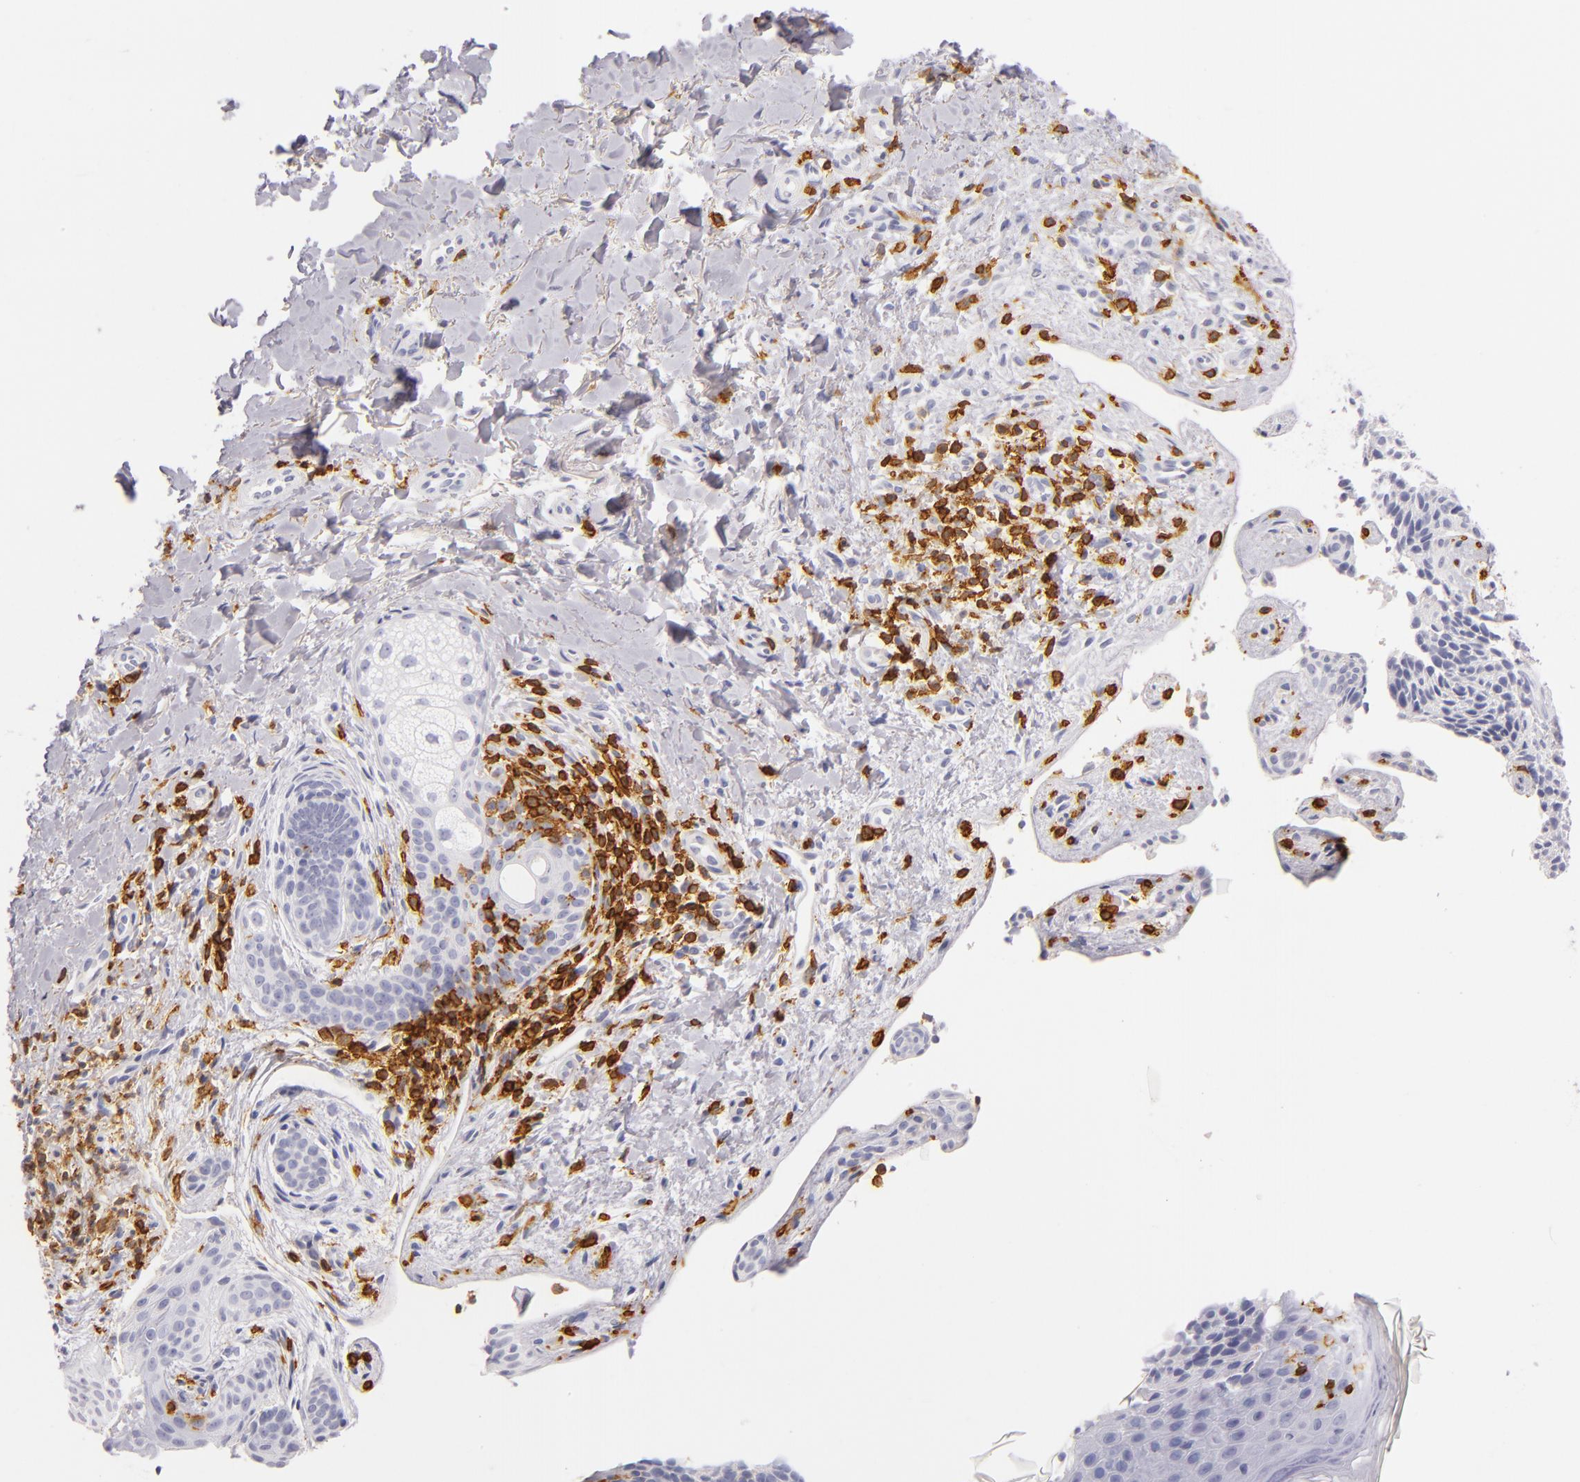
{"staining": {"intensity": "negative", "quantity": "none", "location": "none"}, "tissue": "skin cancer", "cell_type": "Tumor cells", "image_type": "cancer", "snomed": [{"axis": "morphology", "description": "Basal cell carcinoma"}, {"axis": "topography", "description": "Skin"}], "caption": "DAB (3,3'-diaminobenzidine) immunohistochemical staining of basal cell carcinoma (skin) demonstrates no significant staining in tumor cells.", "gene": "LAT", "patient": {"sex": "female", "age": 78}}